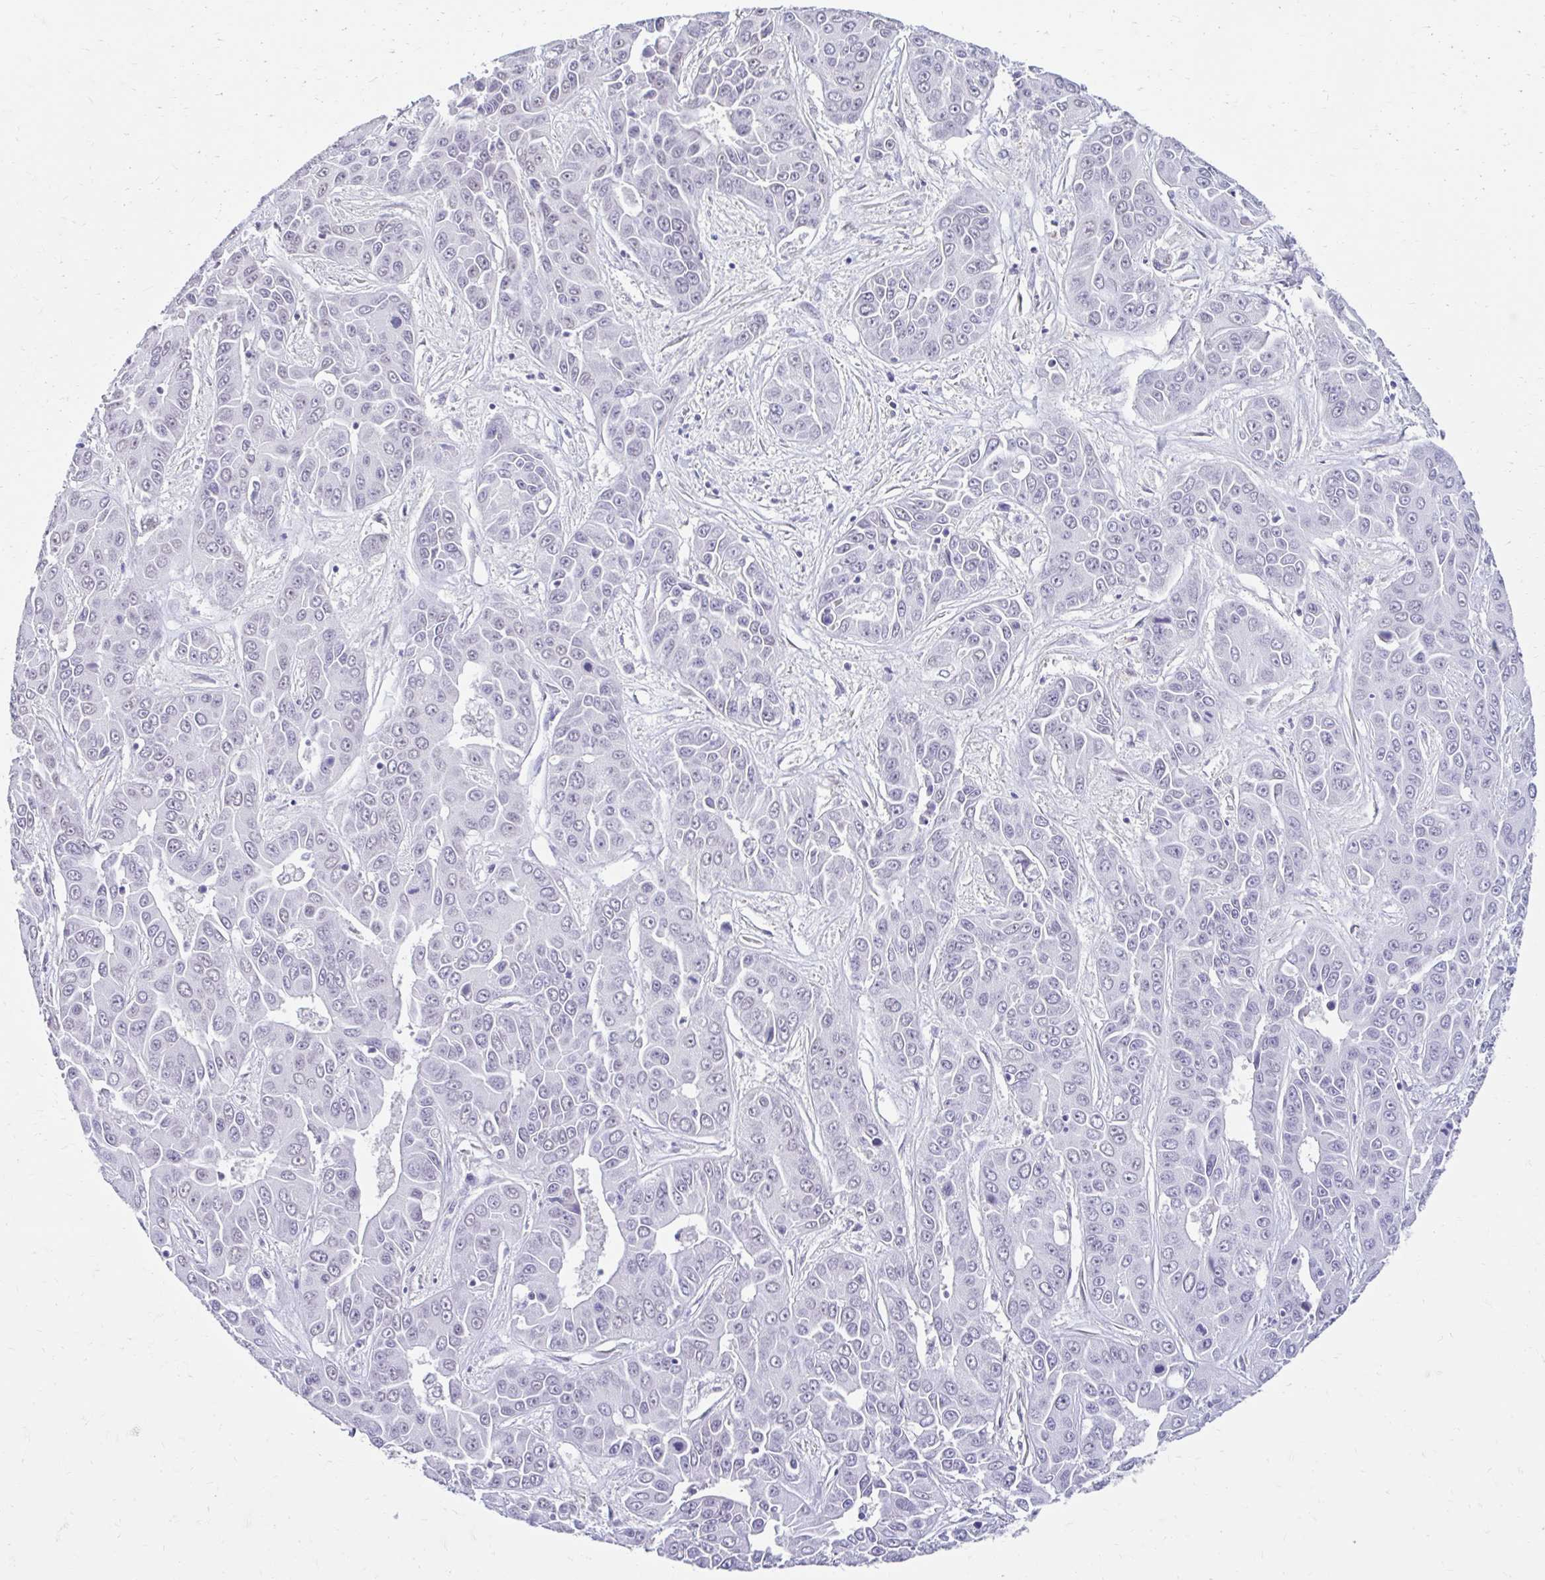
{"staining": {"intensity": "negative", "quantity": "none", "location": "none"}, "tissue": "liver cancer", "cell_type": "Tumor cells", "image_type": "cancer", "snomed": [{"axis": "morphology", "description": "Cholangiocarcinoma"}, {"axis": "topography", "description": "Liver"}], "caption": "Tumor cells are negative for protein expression in human cholangiocarcinoma (liver).", "gene": "DCAF17", "patient": {"sex": "female", "age": 52}}